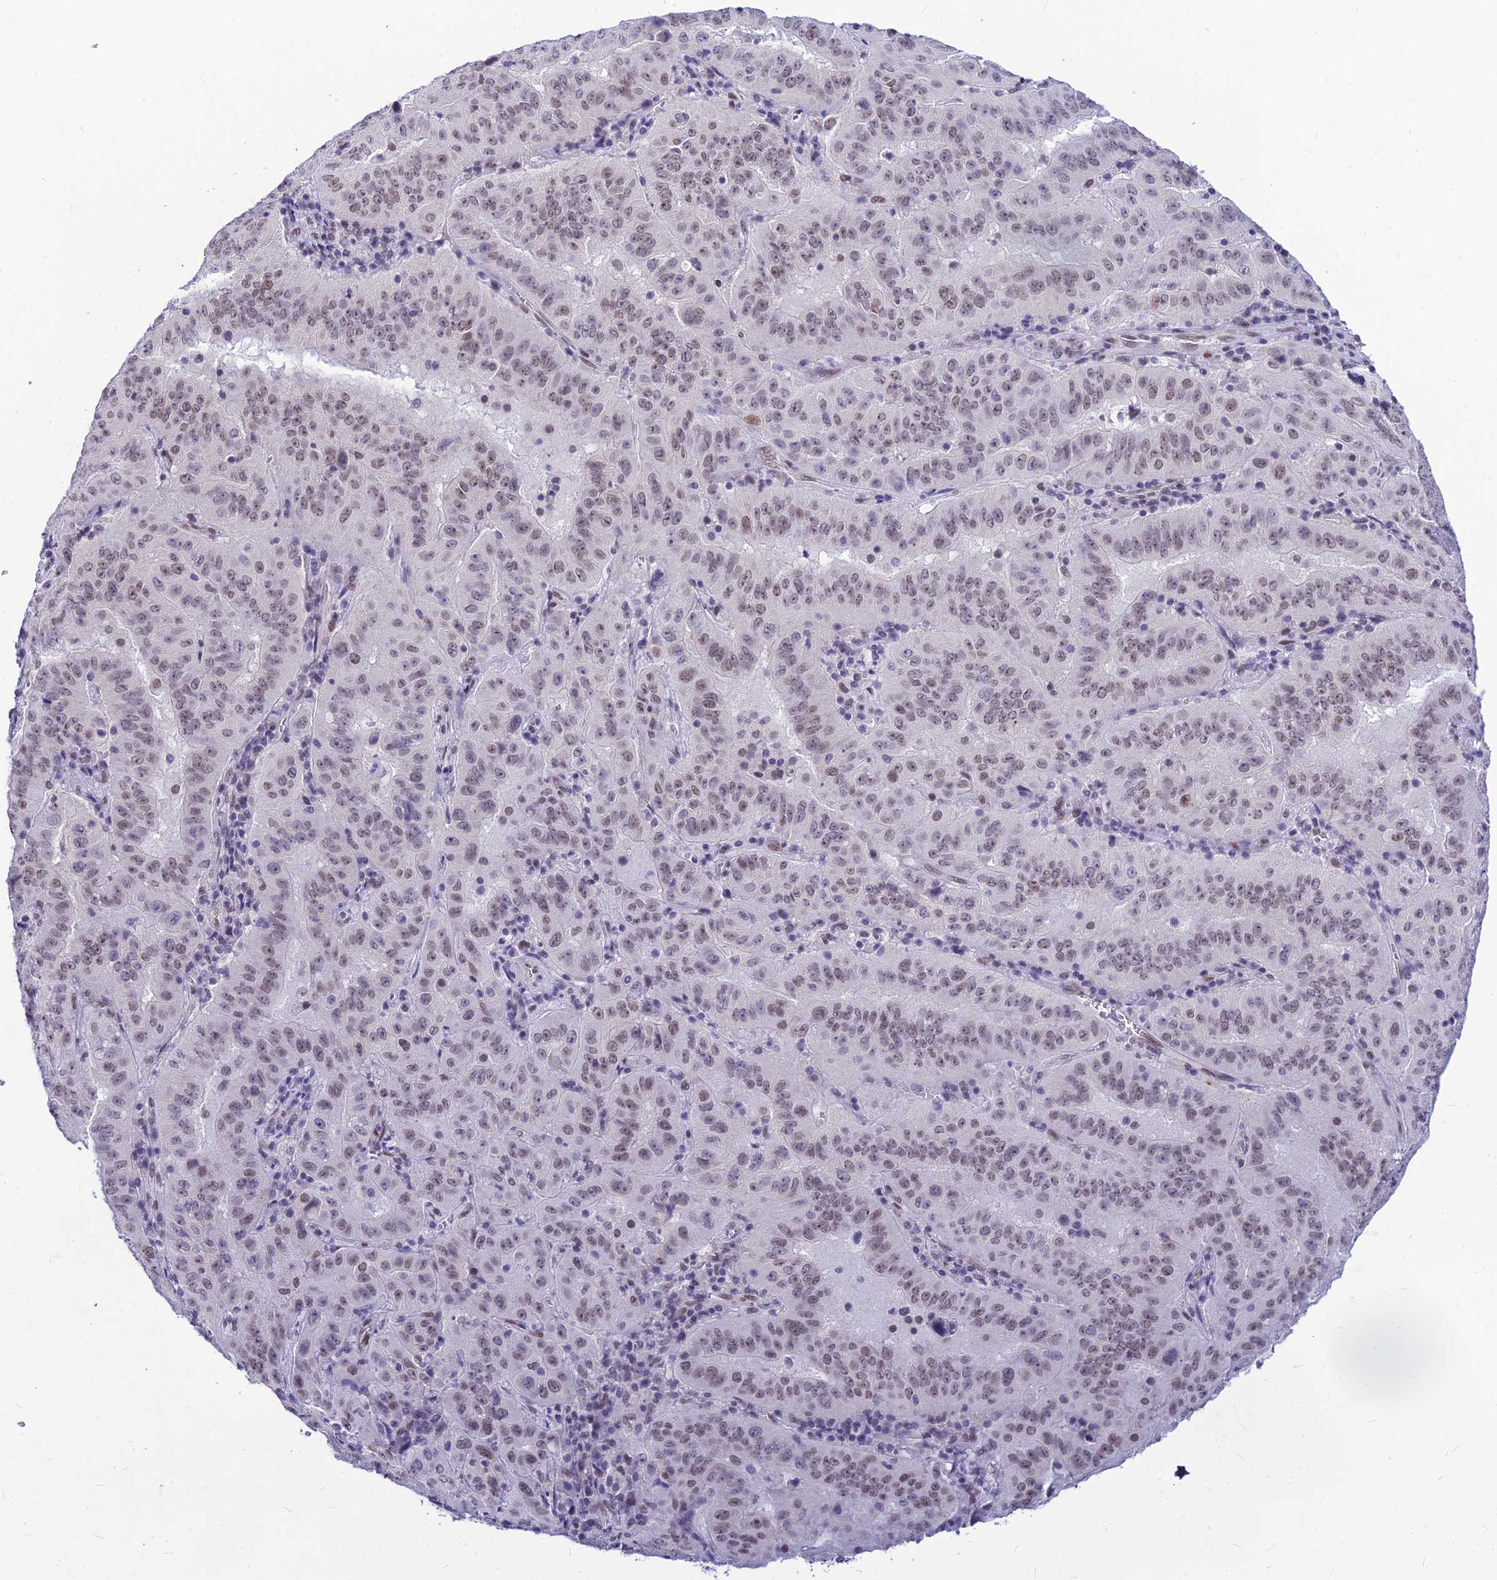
{"staining": {"intensity": "weak", "quantity": ">75%", "location": "nuclear"}, "tissue": "pancreatic cancer", "cell_type": "Tumor cells", "image_type": "cancer", "snomed": [{"axis": "morphology", "description": "Adenocarcinoma, NOS"}, {"axis": "topography", "description": "Pancreas"}], "caption": "A micrograph of human adenocarcinoma (pancreatic) stained for a protein exhibits weak nuclear brown staining in tumor cells.", "gene": "KCTD13", "patient": {"sex": "male", "age": 63}}